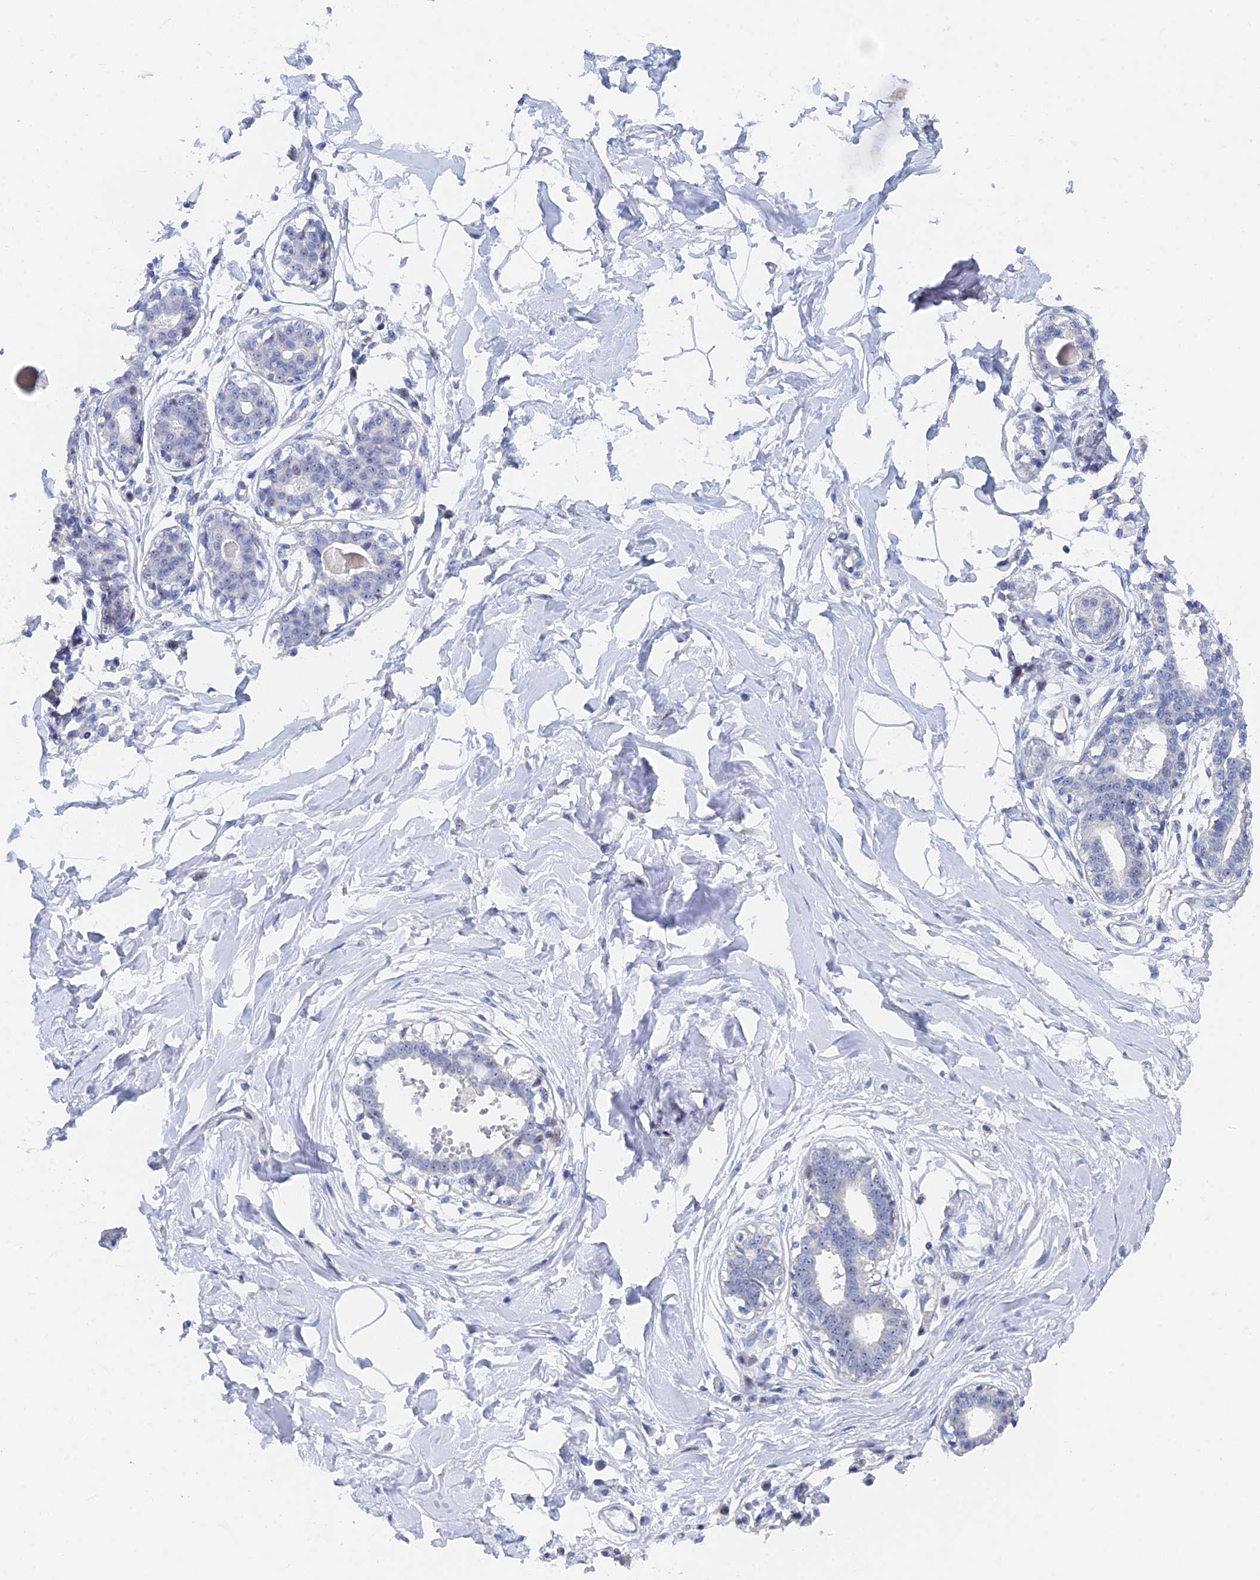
{"staining": {"intensity": "negative", "quantity": "none", "location": "none"}, "tissue": "breast", "cell_type": "Adipocytes", "image_type": "normal", "snomed": [{"axis": "morphology", "description": "Normal tissue, NOS"}, {"axis": "topography", "description": "Breast"}], "caption": "A high-resolution image shows IHC staining of unremarkable breast, which demonstrates no significant staining in adipocytes.", "gene": "DRGX", "patient": {"sex": "female", "age": 45}}